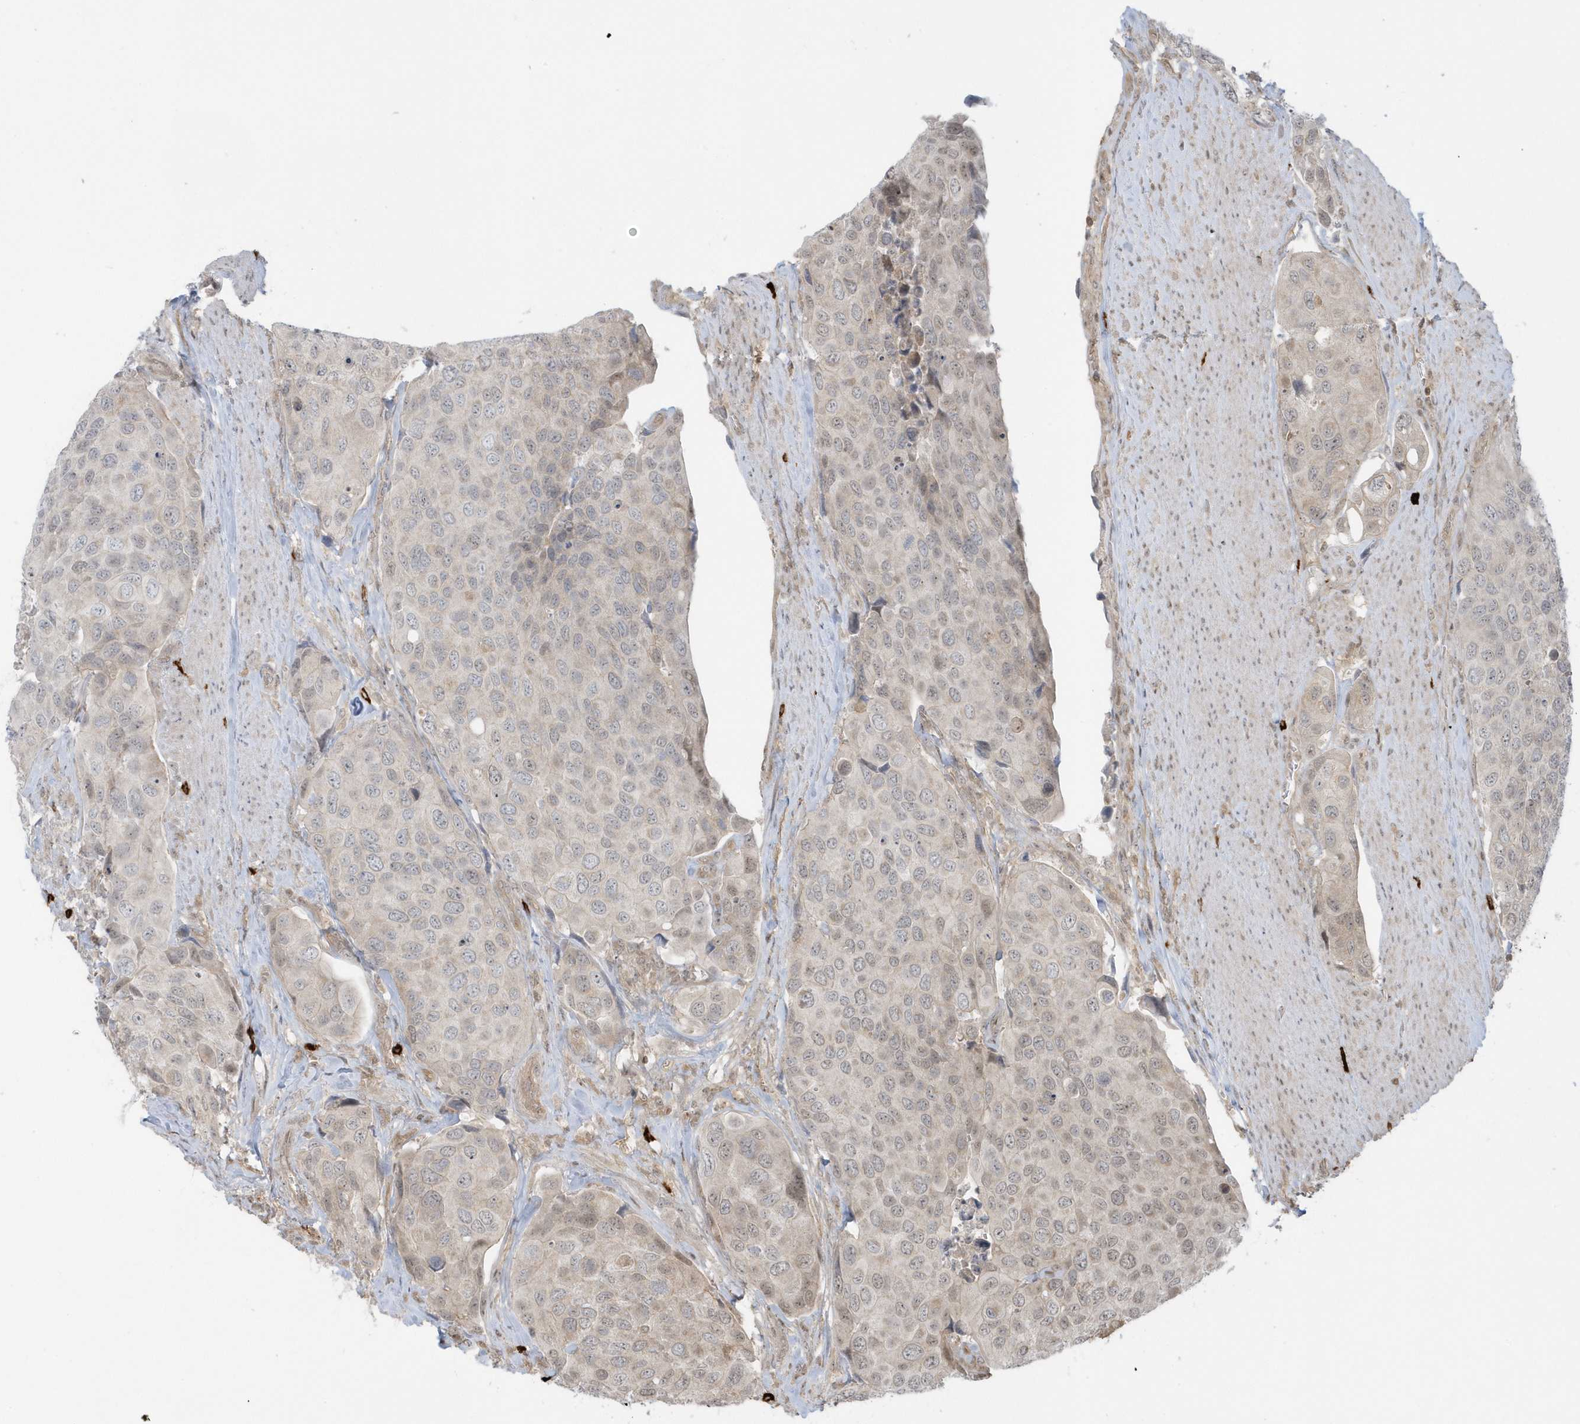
{"staining": {"intensity": "weak", "quantity": "<25%", "location": "nuclear"}, "tissue": "urothelial cancer", "cell_type": "Tumor cells", "image_type": "cancer", "snomed": [{"axis": "morphology", "description": "Urothelial carcinoma, High grade"}, {"axis": "topography", "description": "Urinary bladder"}], "caption": "This is an immunohistochemistry image of human urothelial cancer. There is no staining in tumor cells.", "gene": "PPP1R7", "patient": {"sex": "male", "age": 74}}